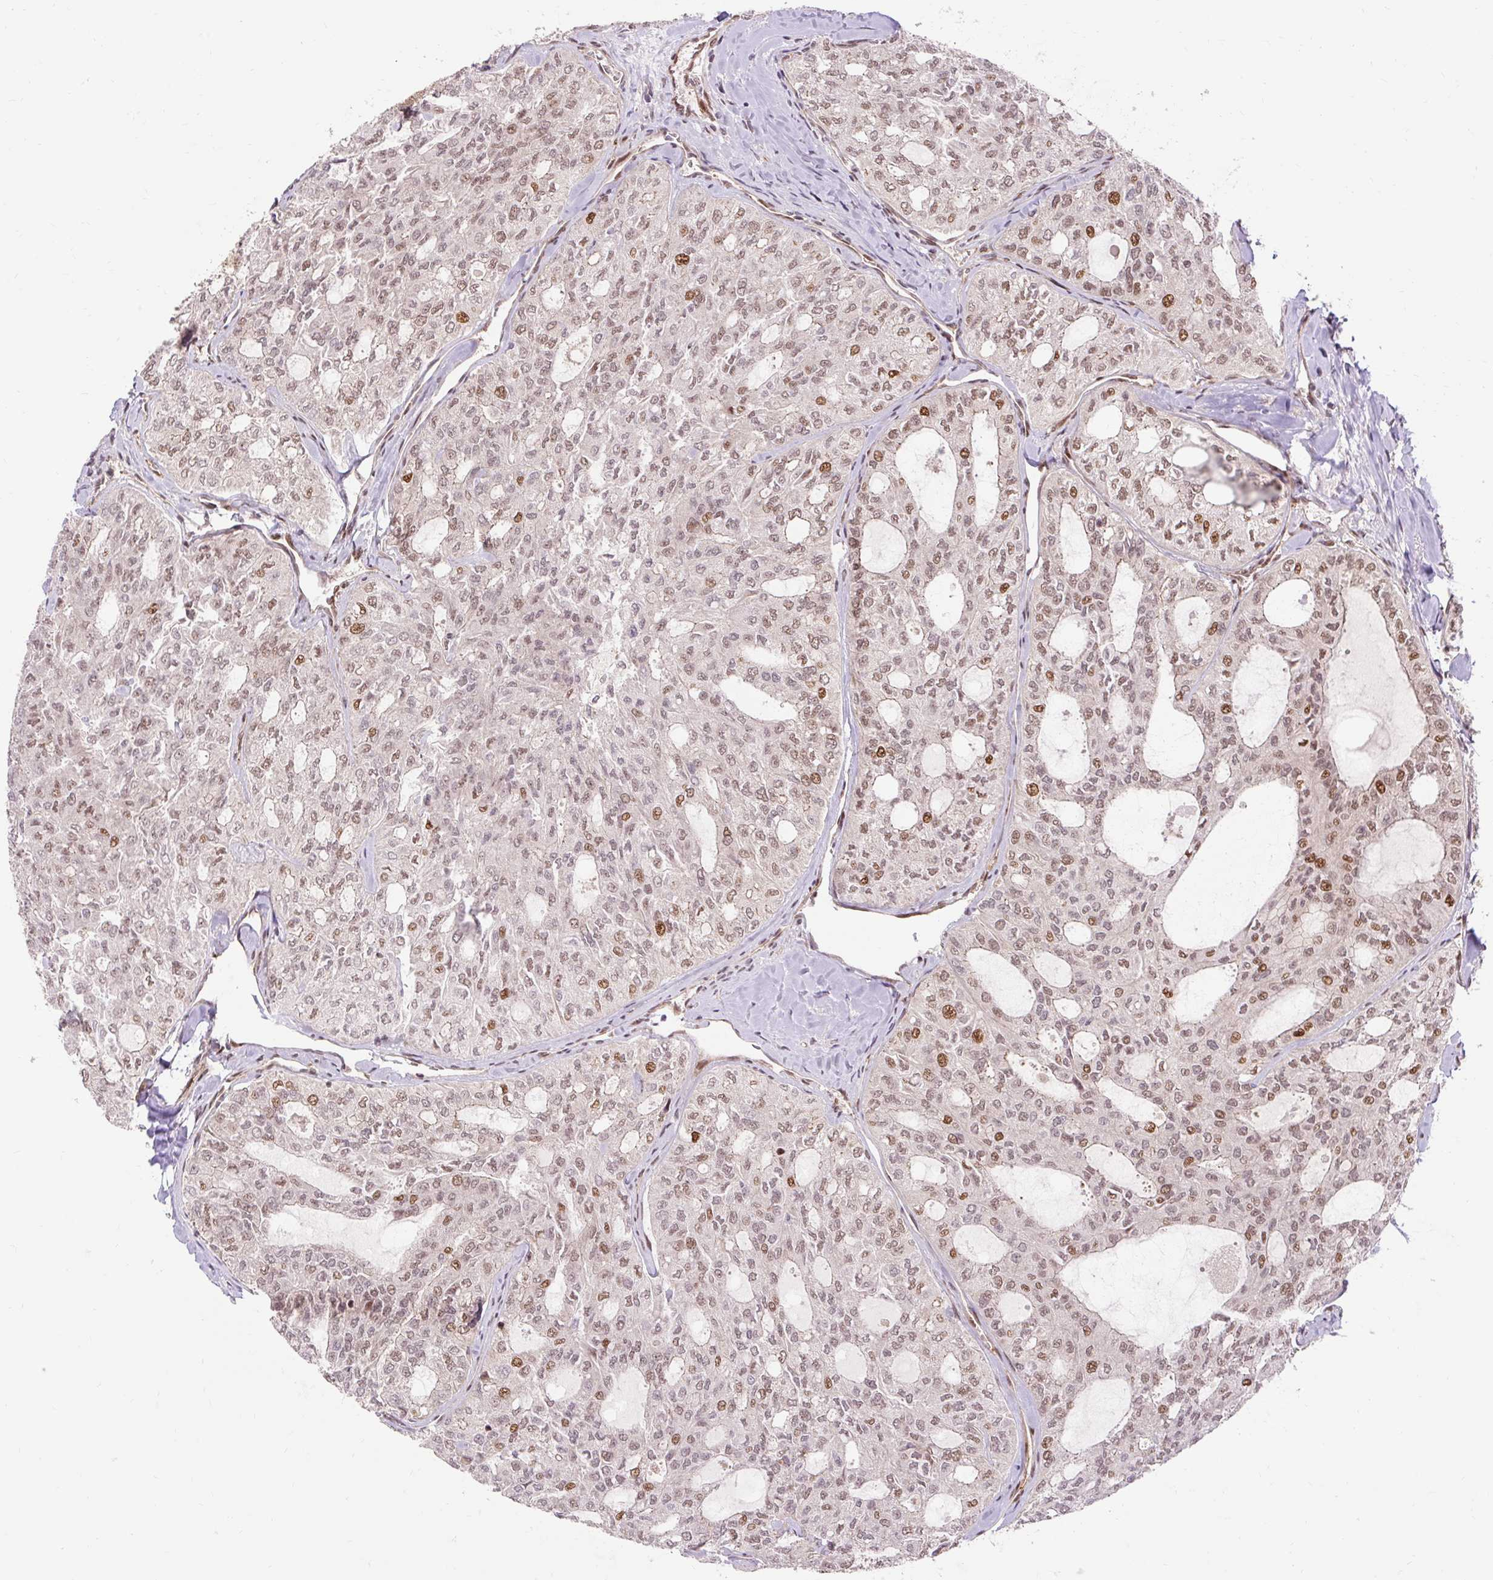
{"staining": {"intensity": "moderate", "quantity": ">75%", "location": "nuclear"}, "tissue": "thyroid cancer", "cell_type": "Tumor cells", "image_type": "cancer", "snomed": [{"axis": "morphology", "description": "Follicular adenoma carcinoma, NOS"}, {"axis": "topography", "description": "Thyroid gland"}], "caption": "The photomicrograph reveals immunohistochemical staining of thyroid cancer. There is moderate nuclear positivity is identified in about >75% of tumor cells.", "gene": "MECOM", "patient": {"sex": "male", "age": 75}}